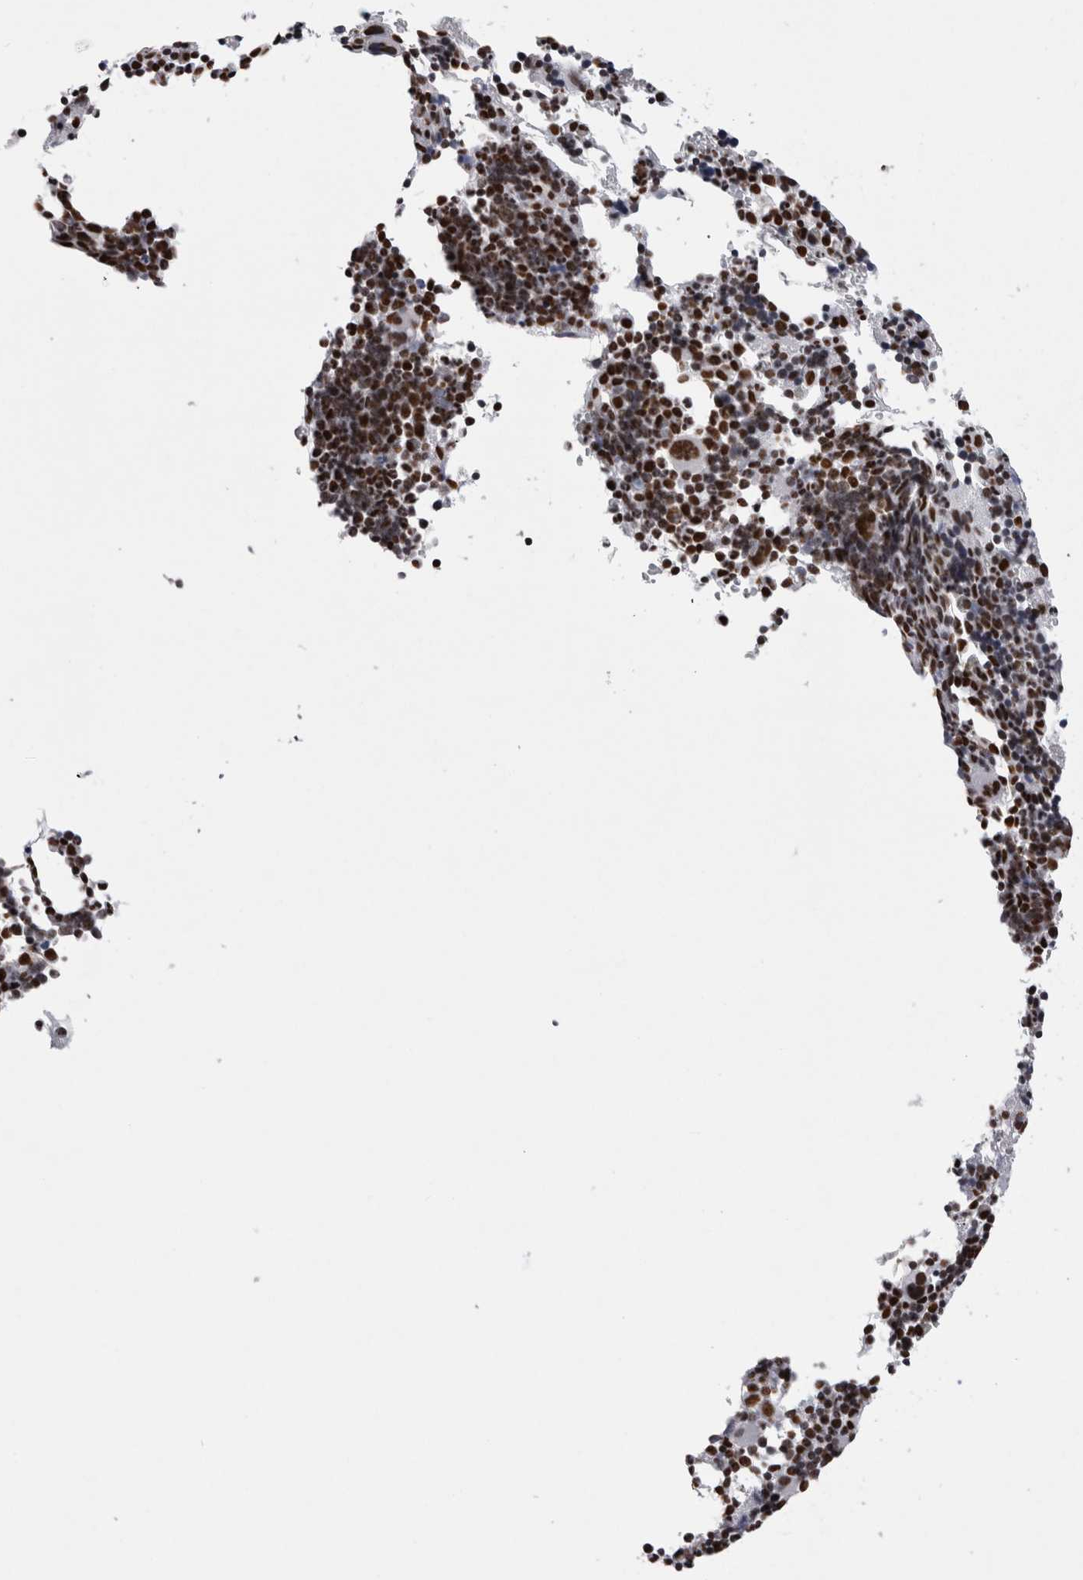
{"staining": {"intensity": "strong", "quantity": "25%-75%", "location": "nuclear"}, "tissue": "bone marrow", "cell_type": "Hematopoietic cells", "image_type": "normal", "snomed": [{"axis": "morphology", "description": "Normal tissue, NOS"}, {"axis": "morphology", "description": "Inflammation, NOS"}, {"axis": "topography", "description": "Bone marrow"}], "caption": "The micrograph reveals staining of normal bone marrow, revealing strong nuclear protein expression (brown color) within hematopoietic cells.", "gene": "ALPK3", "patient": {"sex": "male", "age": 31}}